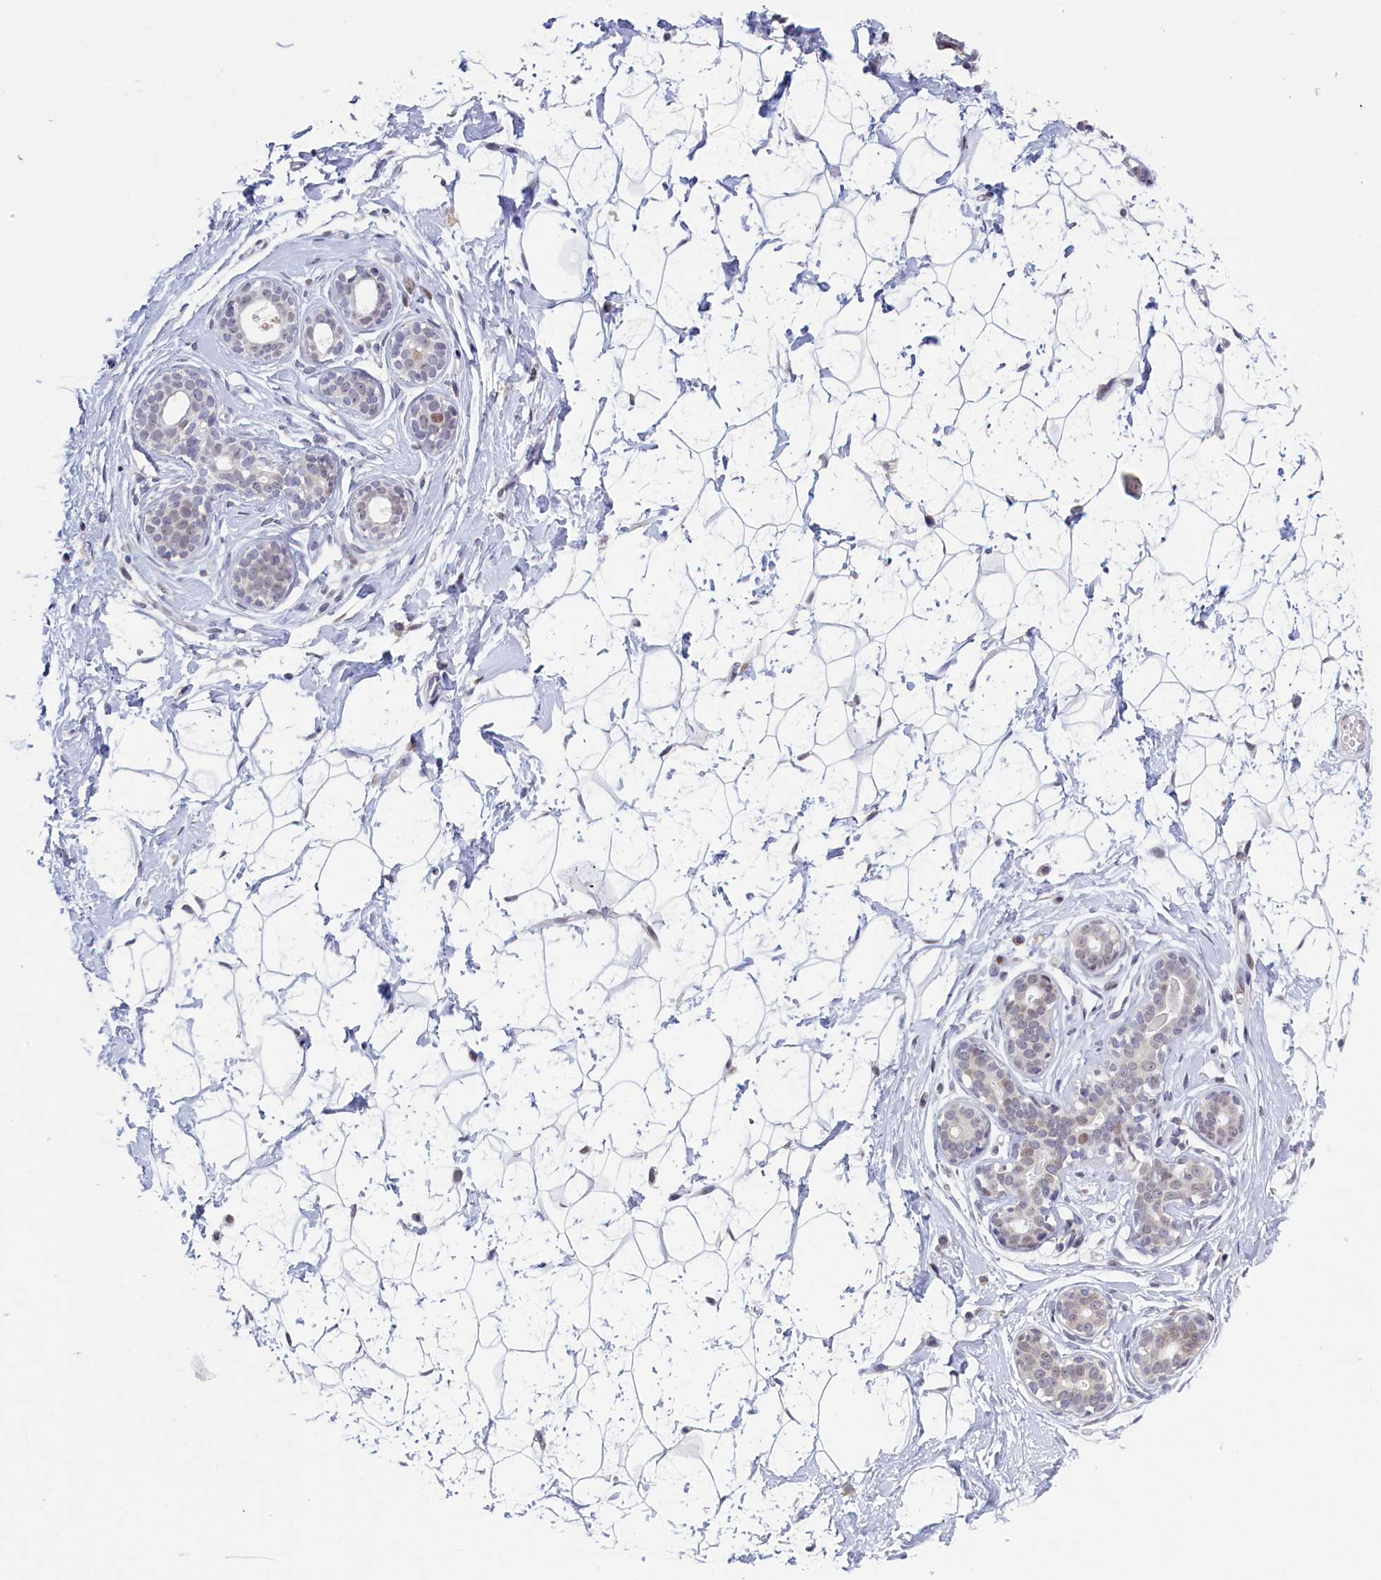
{"staining": {"intensity": "negative", "quantity": "none", "location": "none"}, "tissue": "breast", "cell_type": "Adipocytes", "image_type": "normal", "snomed": [{"axis": "morphology", "description": "Normal tissue, NOS"}, {"axis": "morphology", "description": "Adenoma, NOS"}, {"axis": "topography", "description": "Breast"}], "caption": "Protein analysis of benign breast exhibits no significant expression in adipocytes.", "gene": "ATF7IP2", "patient": {"sex": "female", "age": 23}}